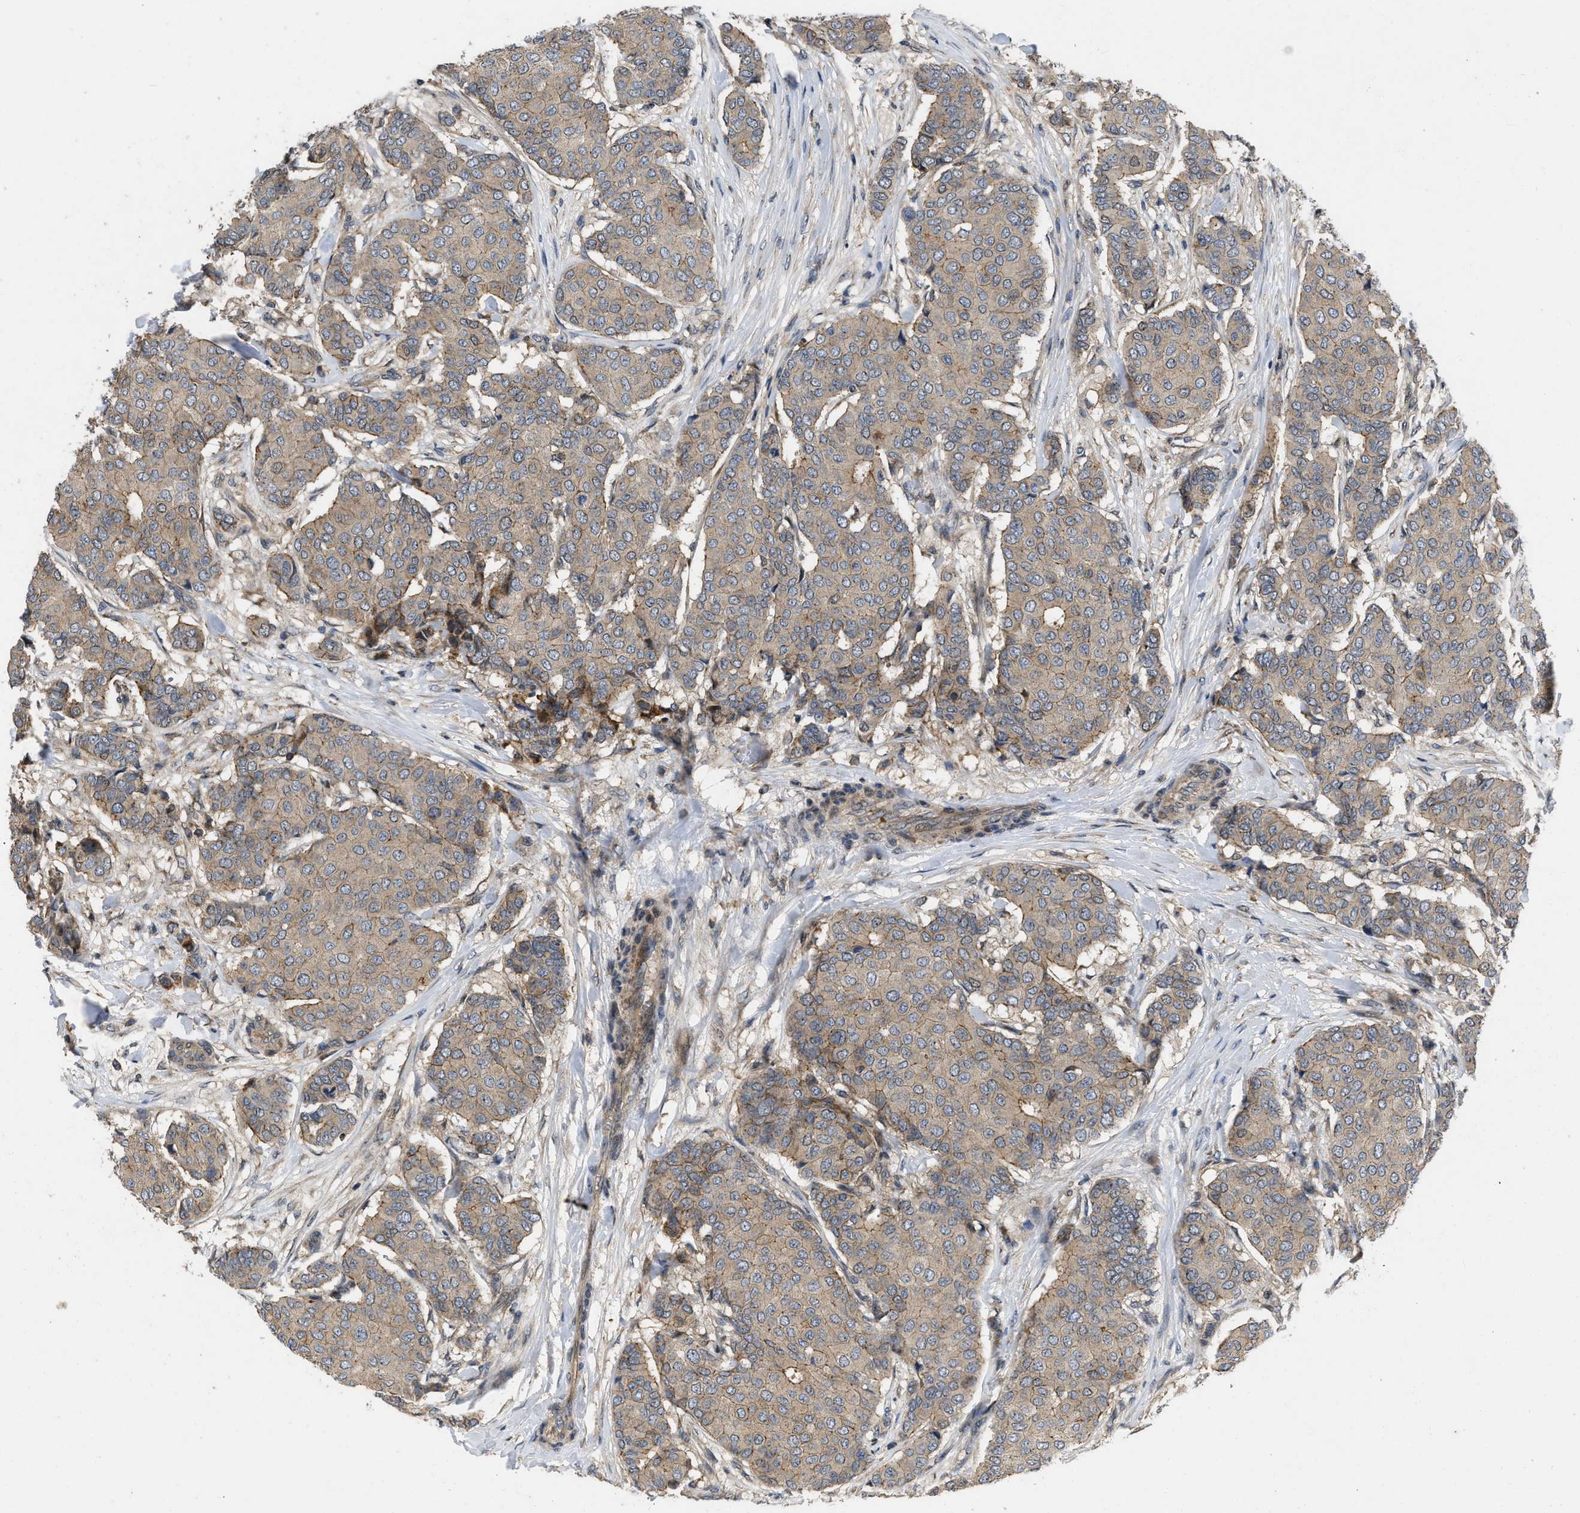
{"staining": {"intensity": "weak", "quantity": ">75%", "location": "cytoplasmic/membranous"}, "tissue": "breast cancer", "cell_type": "Tumor cells", "image_type": "cancer", "snomed": [{"axis": "morphology", "description": "Duct carcinoma"}, {"axis": "topography", "description": "Breast"}], "caption": "IHC image of neoplastic tissue: breast cancer stained using IHC displays low levels of weak protein expression localized specifically in the cytoplasmic/membranous of tumor cells, appearing as a cytoplasmic/membranous brown color.", "gene": "PRDM14", "patient": {"sex": "female", "age": 75}}